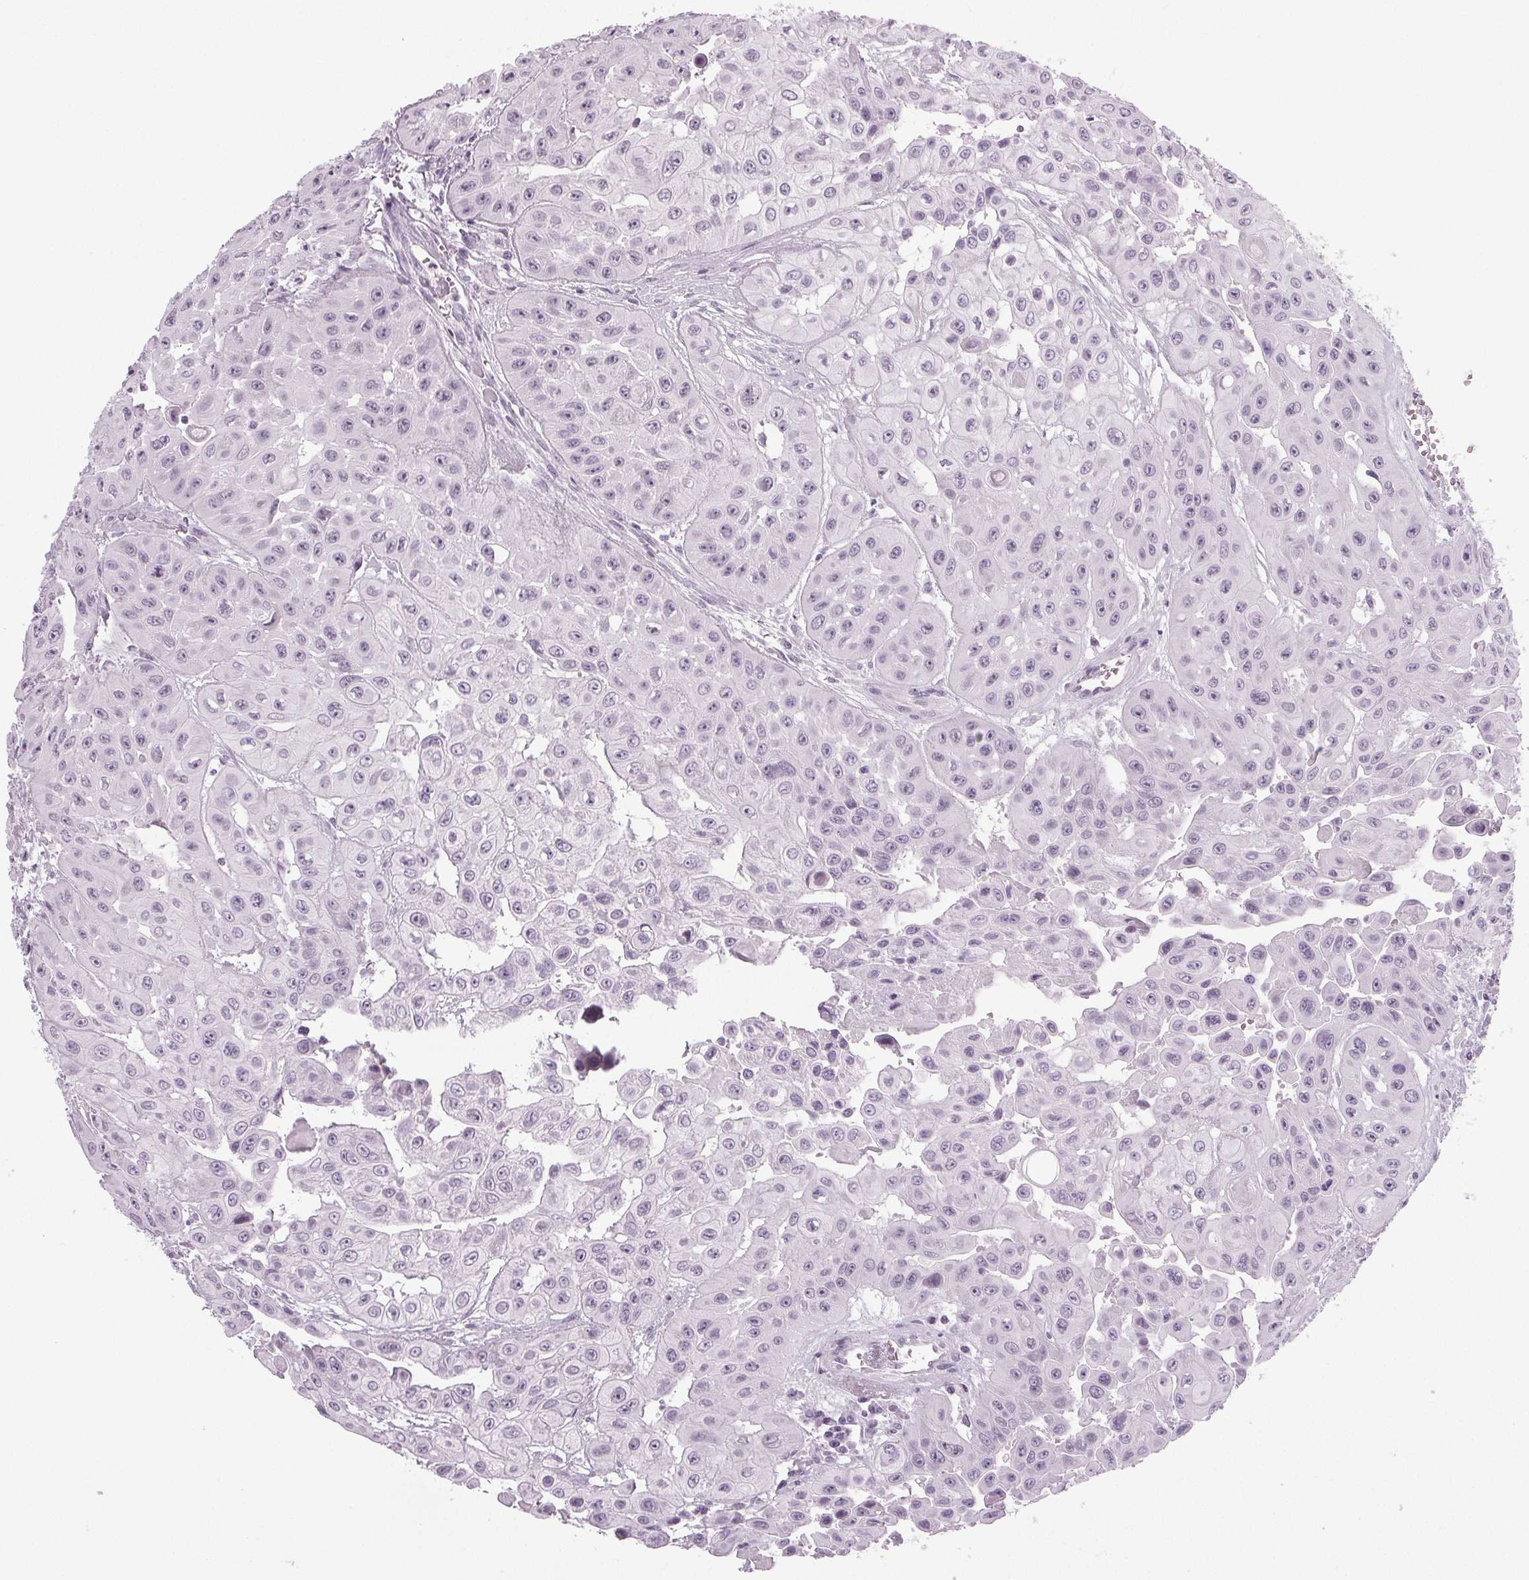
{"staining": {"intensity": "weak", "quantity": "<25%", "location": "nuclear"}, "tissue": "head and neck cancer", "cell_type": "Tumor cells", "image_type": "cancer", "snomed": [{"axis": "morphology", "description": "Adenocarcinoma, NOS"}, {"axis": "topography", "description": "Head-Neck"}], "caption": "A histopathology image of human head and neck cancer (adenocarcinoma) is negative for staining in tumor cells.", "gene": "IGF2BP1", "patient": {"sex": "male", "age": 73}}